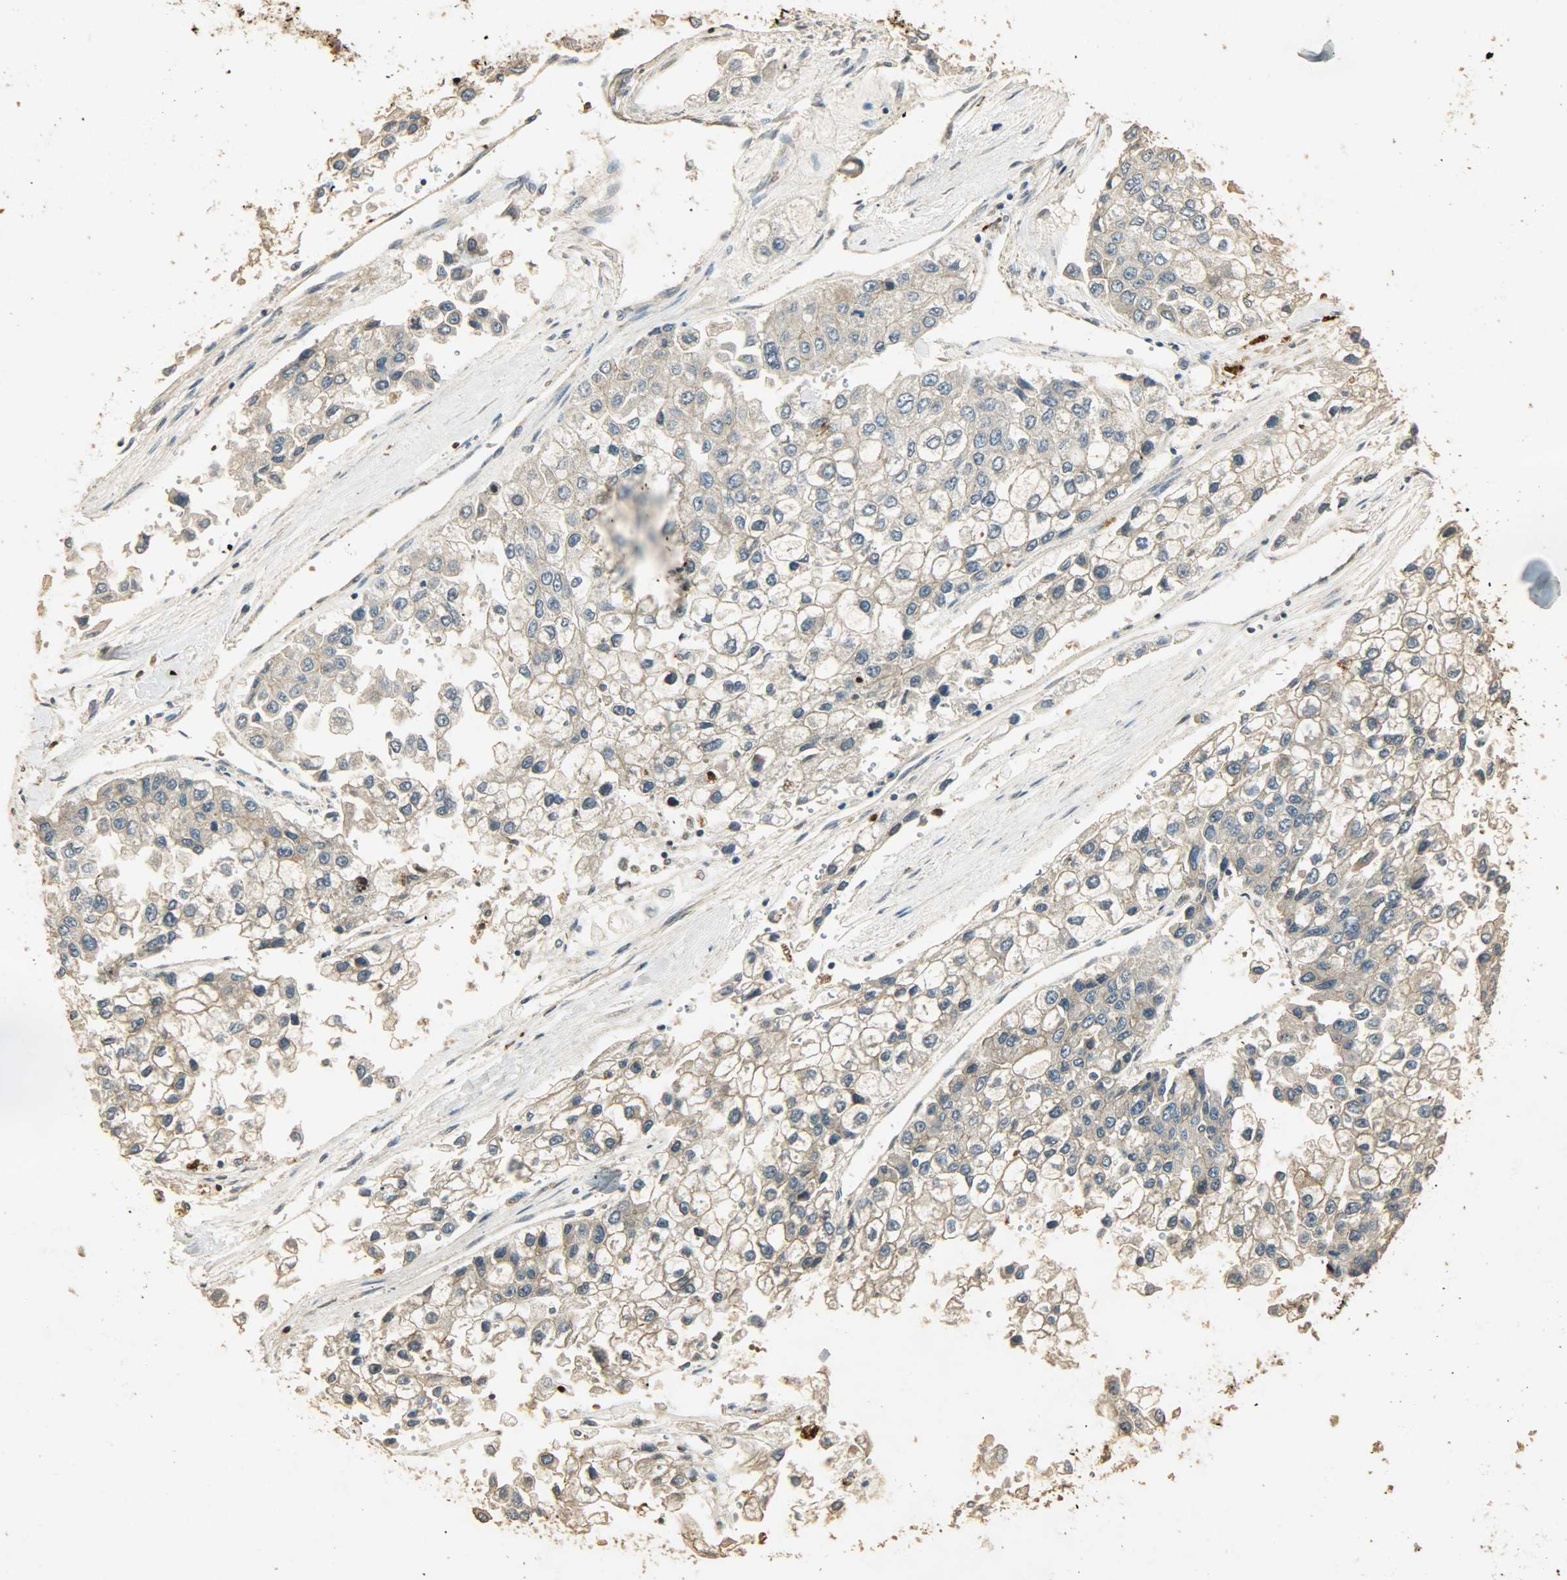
{"staining": {"intensity": "weak", "quantity": ">75%", "location": "cytoplasmic/membranous"}, "tissue": "liver cancer", "cell_type": "Tumor cells", "image_type": "cancer", "snomed": [{"axis": "morphology", "description": "Carcinoma, Hepatocellular, NOS"}, {"axis": "topography", "description": "Liver"}], "caption": "Hepatocellular carcinoma (liver) was stained to show a protein in brown. There is low levels of weak cytoplasmic/membranous expression in approximately >75% of tumor cells.", "gene": "ATP2B1", "patient": {"sex": "female", "age": 66}}